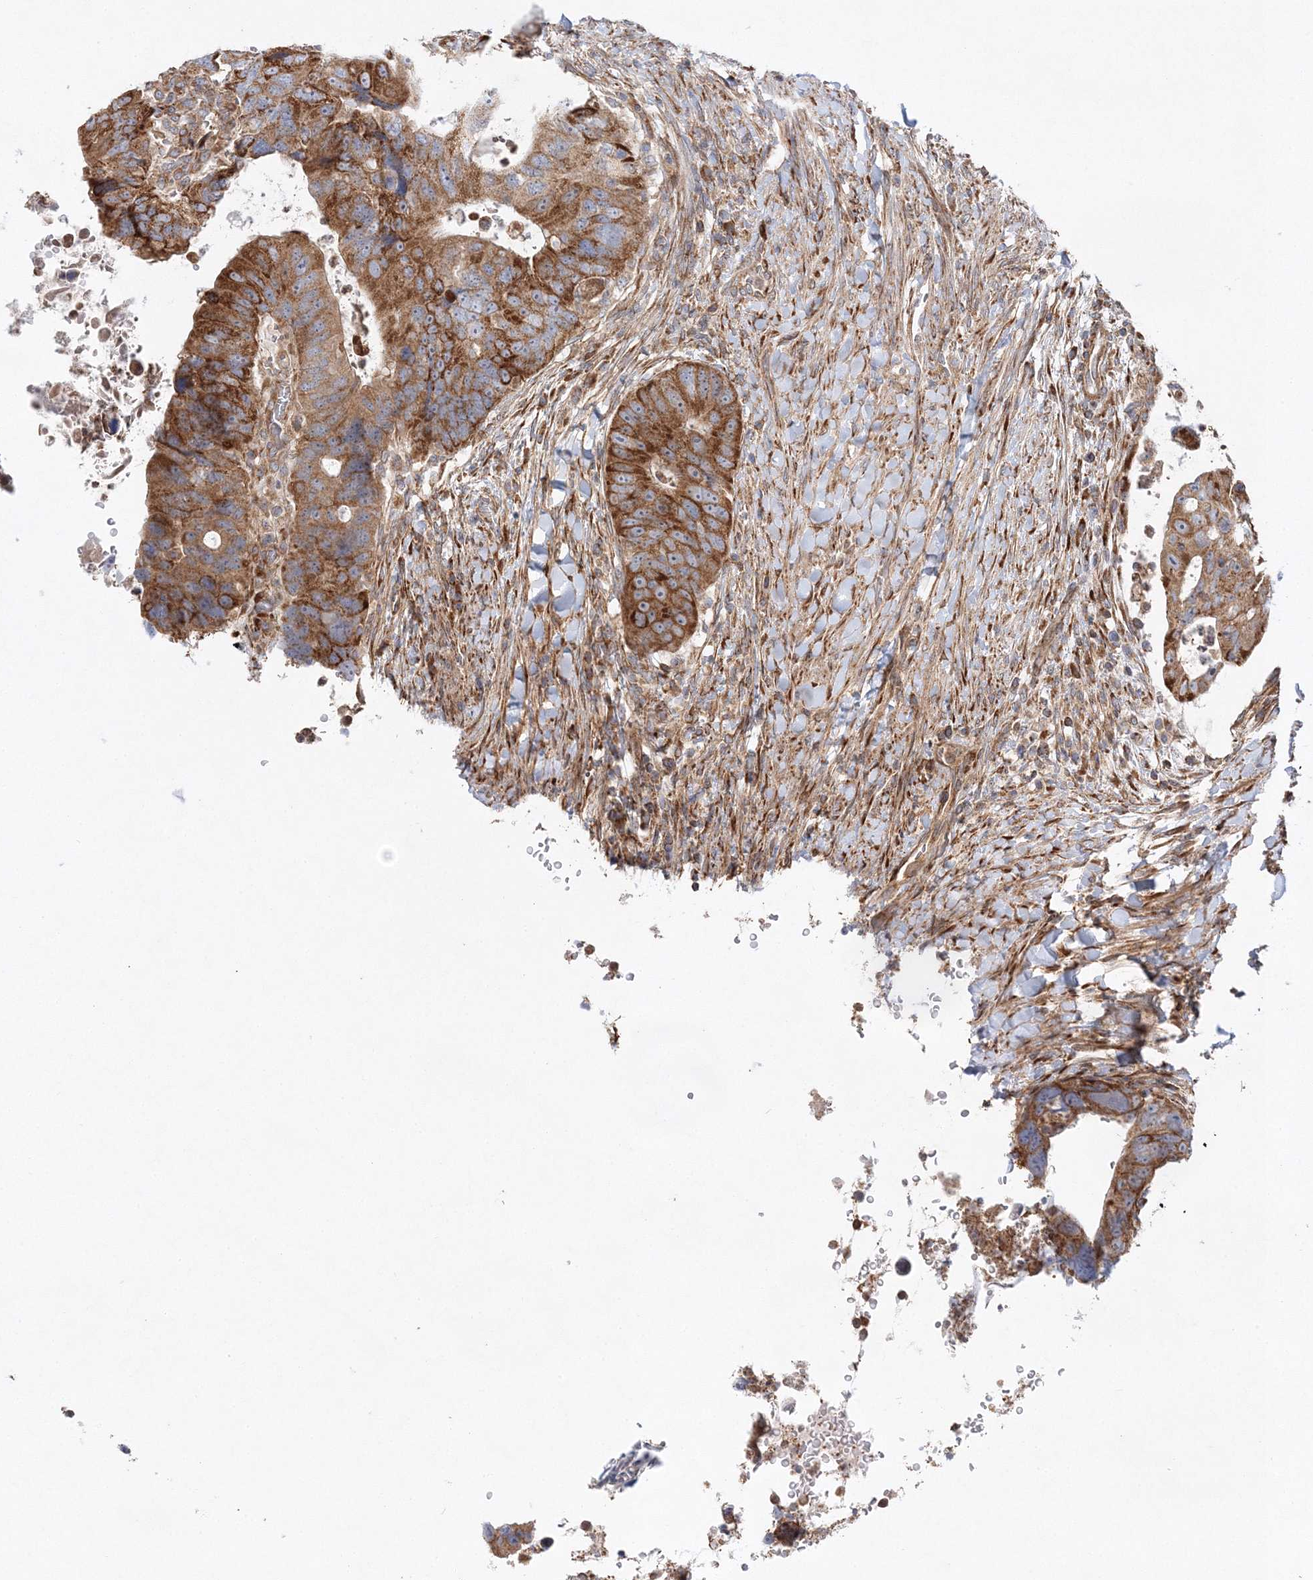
{"staining": {"intensity": "moderate", "quantity": ">75%", "location": "cytoplasmic/membranous"}, "tissue": "colorectal cancer", "cell_type": "Tumor cells", "image_type": "cancer", "snomed": [{"axis": "morphology", "description": "Adenocarcinoma, NOS"}, {"axis": "topography", "description": "Rectum"}], "caption": "Colorectal cancer tissue reveals moderate cytoplasmic/membranous staining in approximately >75% of tumor cells, visualized by immunohistochemistry. (DAB (3,3'-diaminobenzidine) IHC with brightfield microscopy, high magnification).", "gene": "ZFYVE16", "patient": {"sex": "male", "age": 59}}